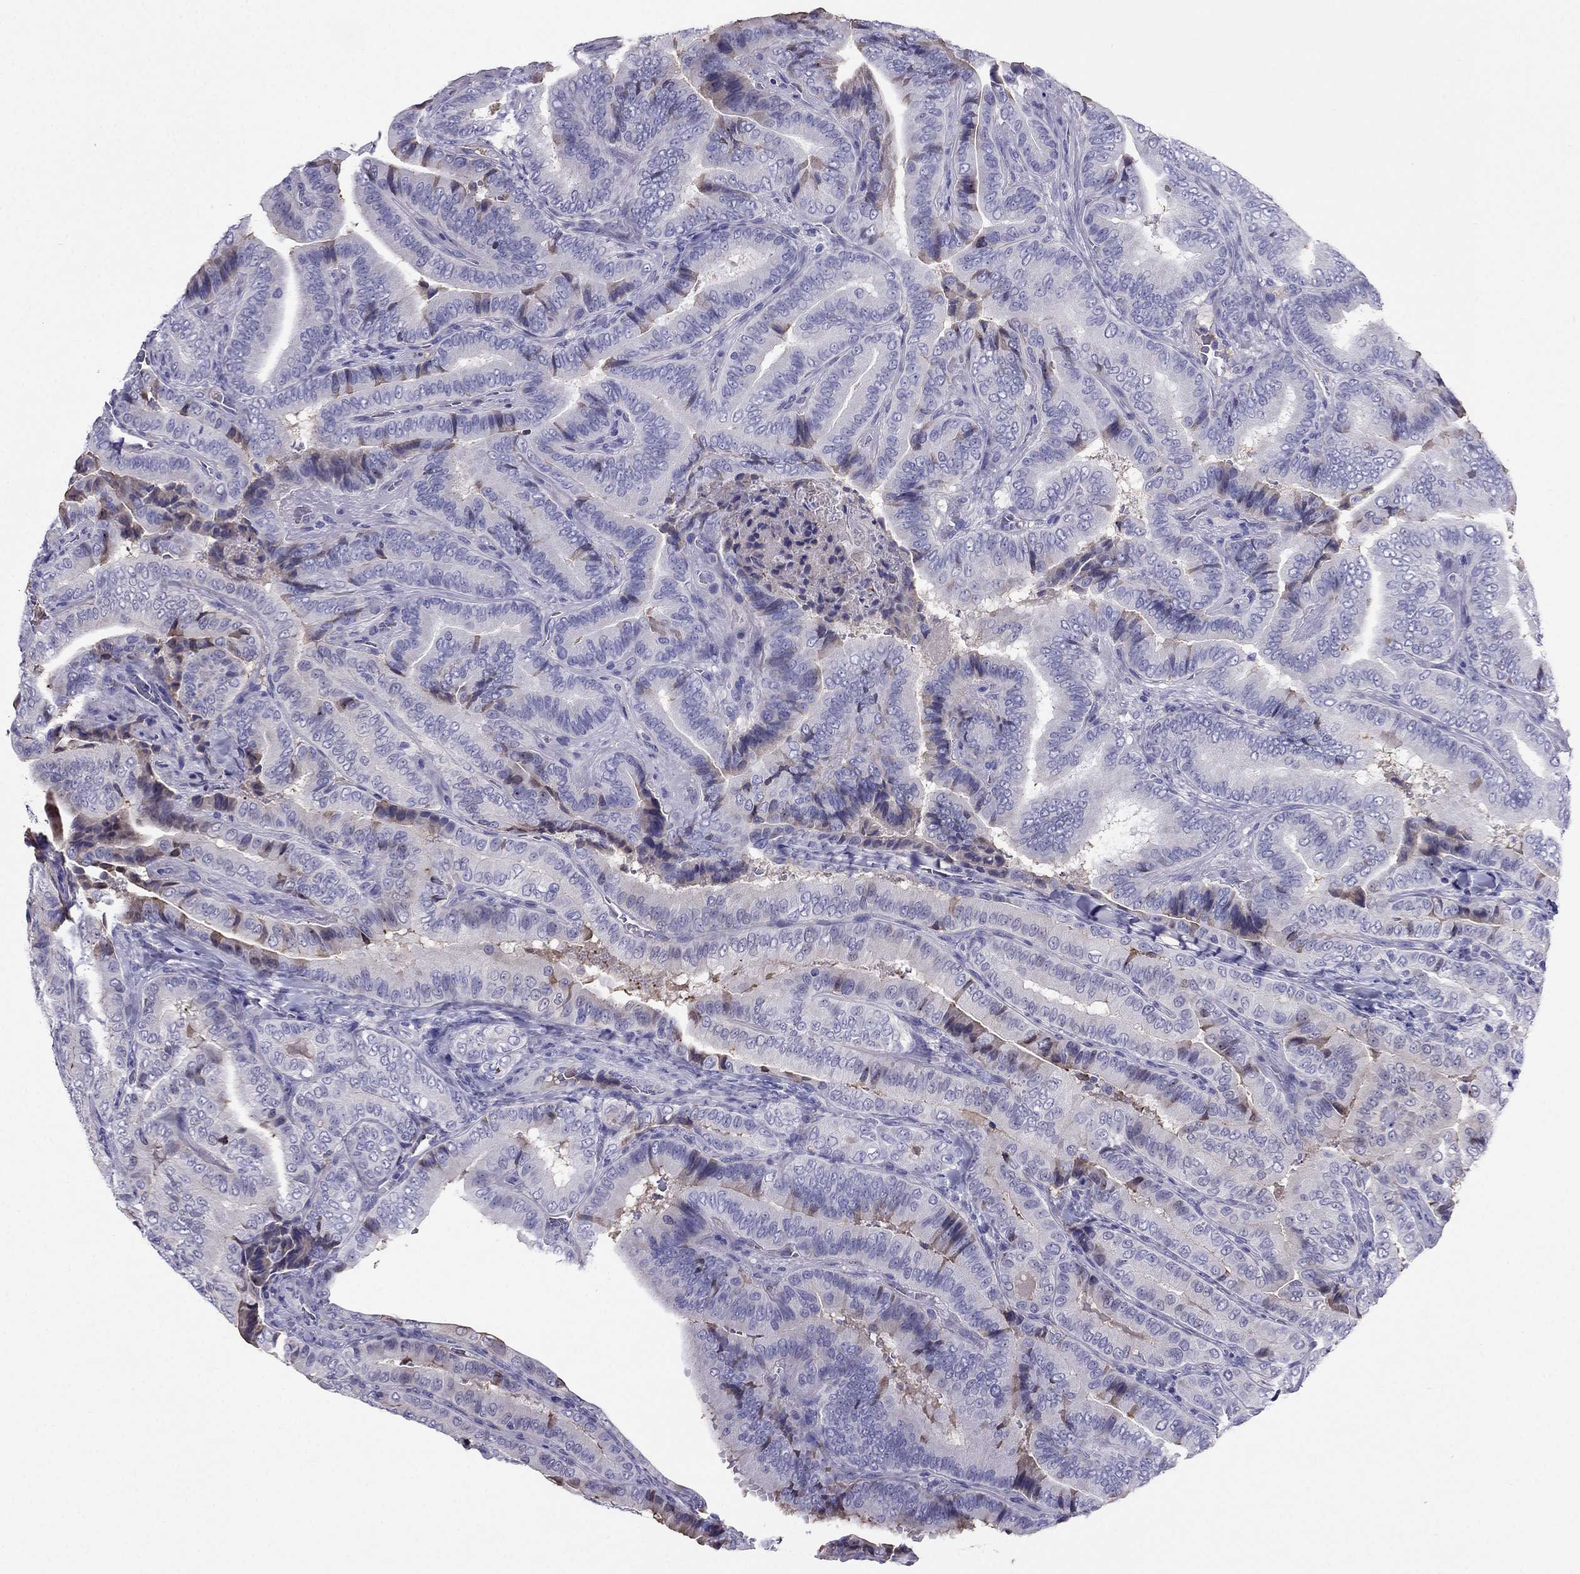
{"staining": {"intensity": "negative", "quantity": "none", "location": "none"}, "tissue": "thyroid cancer", "cell_type": "Tumor cells", "image_type": "cancer", "snomed": [{"axis": "morphology", "description": "Papillary adenocarcinoma, NOS"}, {"axis": "topography", "description": "Thyroid gland"}], "caption": "The micrograph demonstrates no staining of tumor cells in thyroid papillary adenocarcinoma. (Stains: DAB (3,3'-diaminobenzidine) IHC with hematoxylin counter stain, Microscopy: brightfield microscopy at high magnification).", "gene": "TBC1D21", "patient": {"sex": "male", "age": 61}}